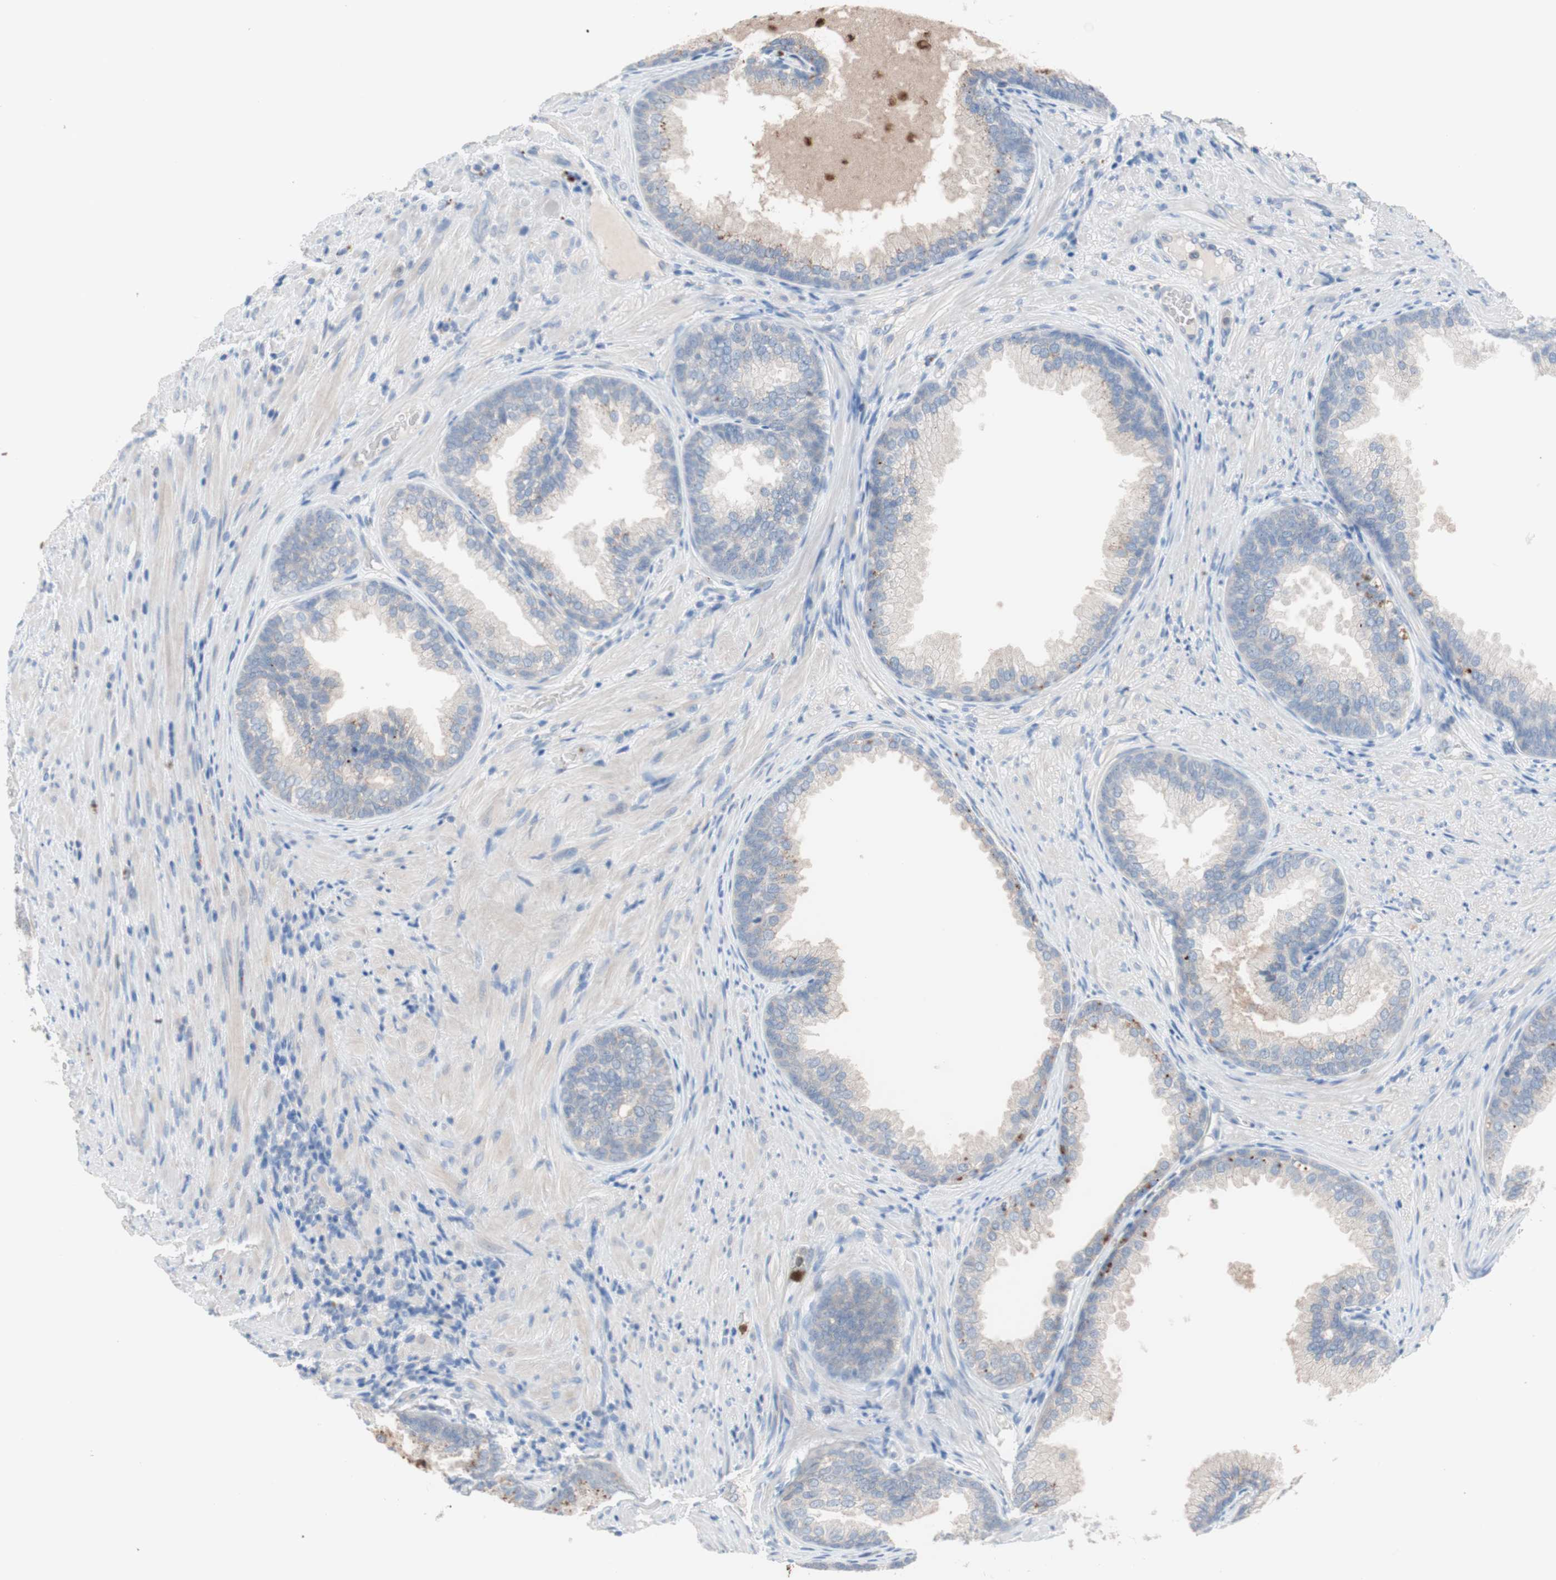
{"staining": {"intensity": "weak", "quantity": "25%-75%", "location": "cytoplasmic/membranous"}, "tissue": "prostate", "cell_type": "Glandular cells", "image_type": "normal", "snomed": [{"axis": "morphology", "description": "Normal tissue, NOS"}, {"axis": "topography", "description": "Prostate"}], "caption": "A brown stain labels weak cytoplasmic/membranous expression of a protein in glandular cells of normal prostate. Nuclei are stained in blue.", "gene": "CLEC4D", "patient": {"sex": "male", "age": 76}}